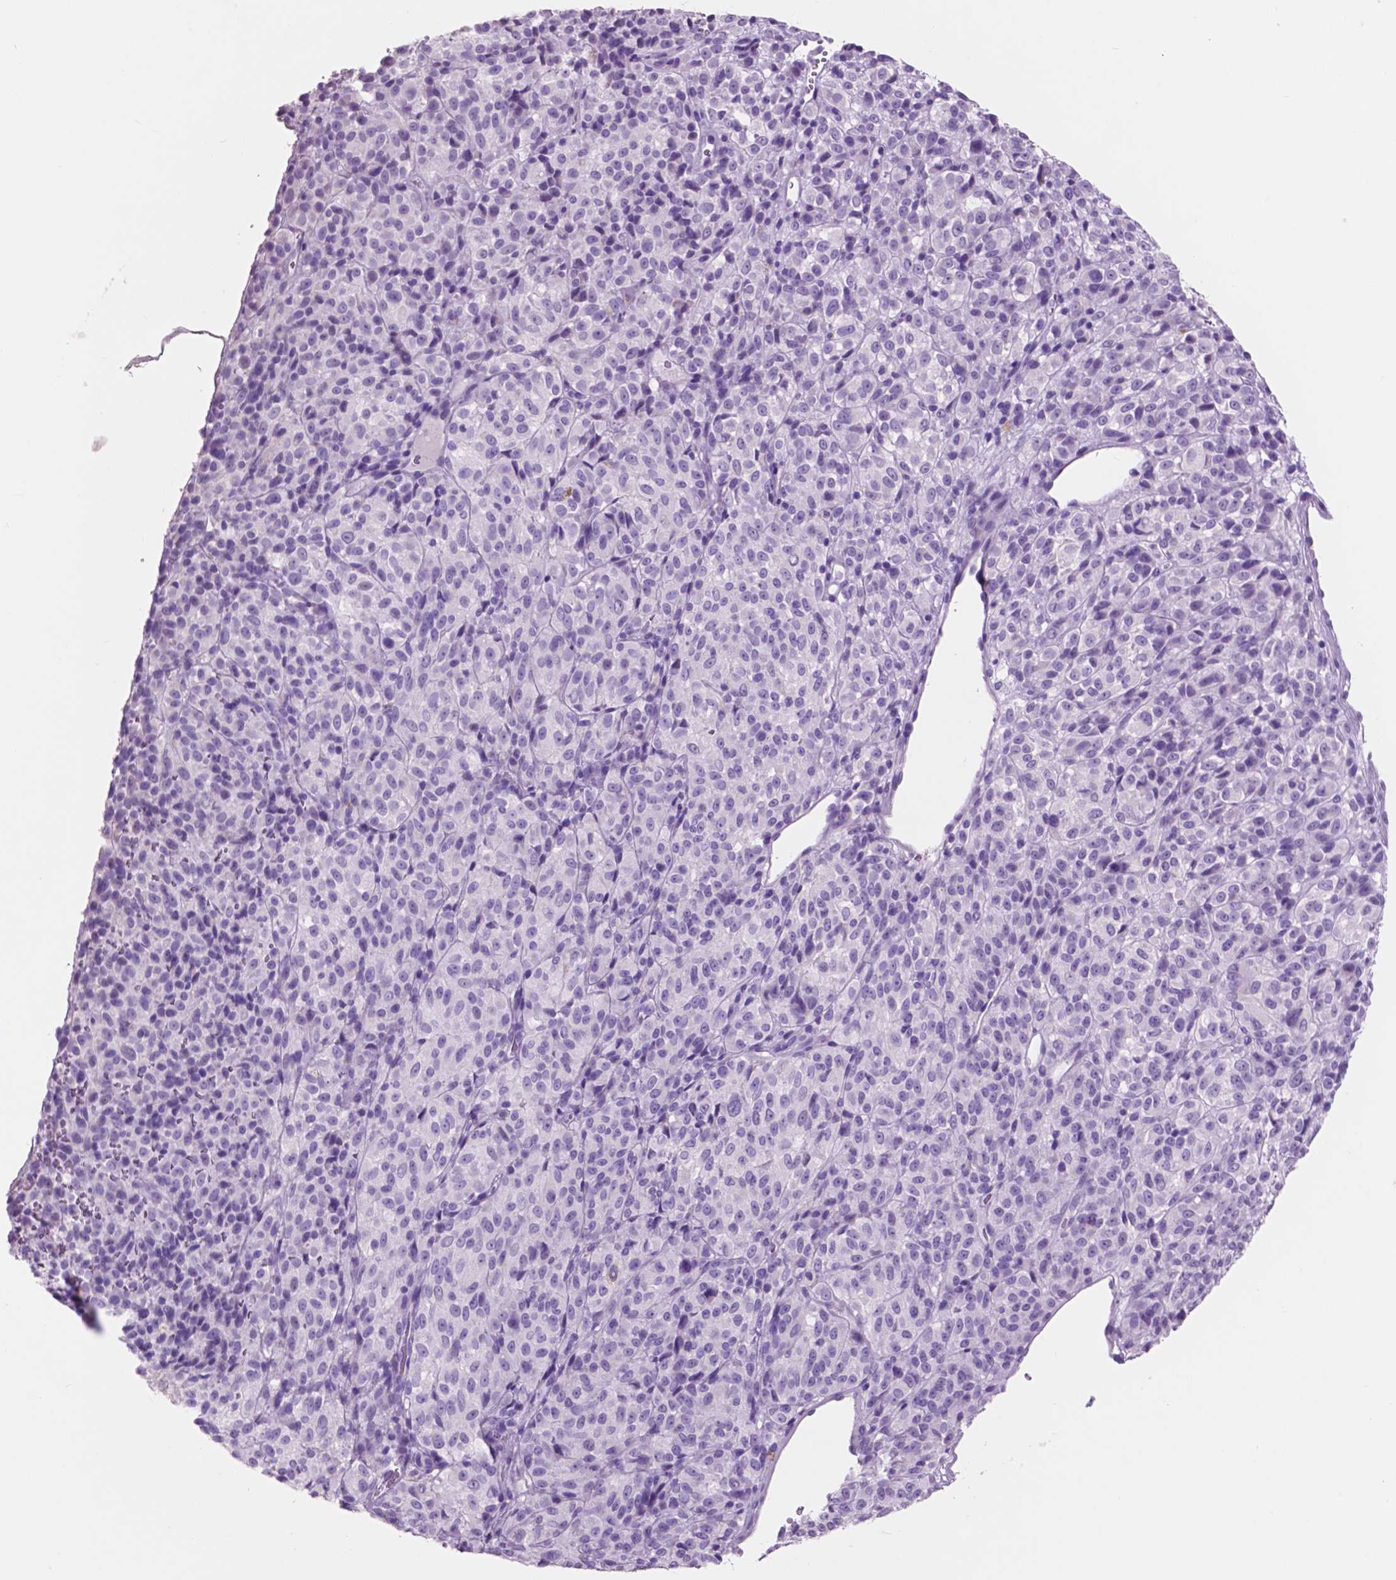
{"staining": {"intensity": "negative", "quantity": "none", "location": "none"}, "tissue": "melanoma", "cell_type": "Tumor cells", "image_type": "cancer", "snomed": [{"axis": "morphology", "description": "Malignant melanoma, Metastatic site"}, {"axis": "topography", "description": "Brain"}], "caption": "DAB (3,3'-diaminobenzidine) immunohistochemical staining of malignant melanoma (metastatic site) exhibits no significant expression in tumor cells.", "gene": "IDO1", "patient": {"sex": "female", "age": 56}}